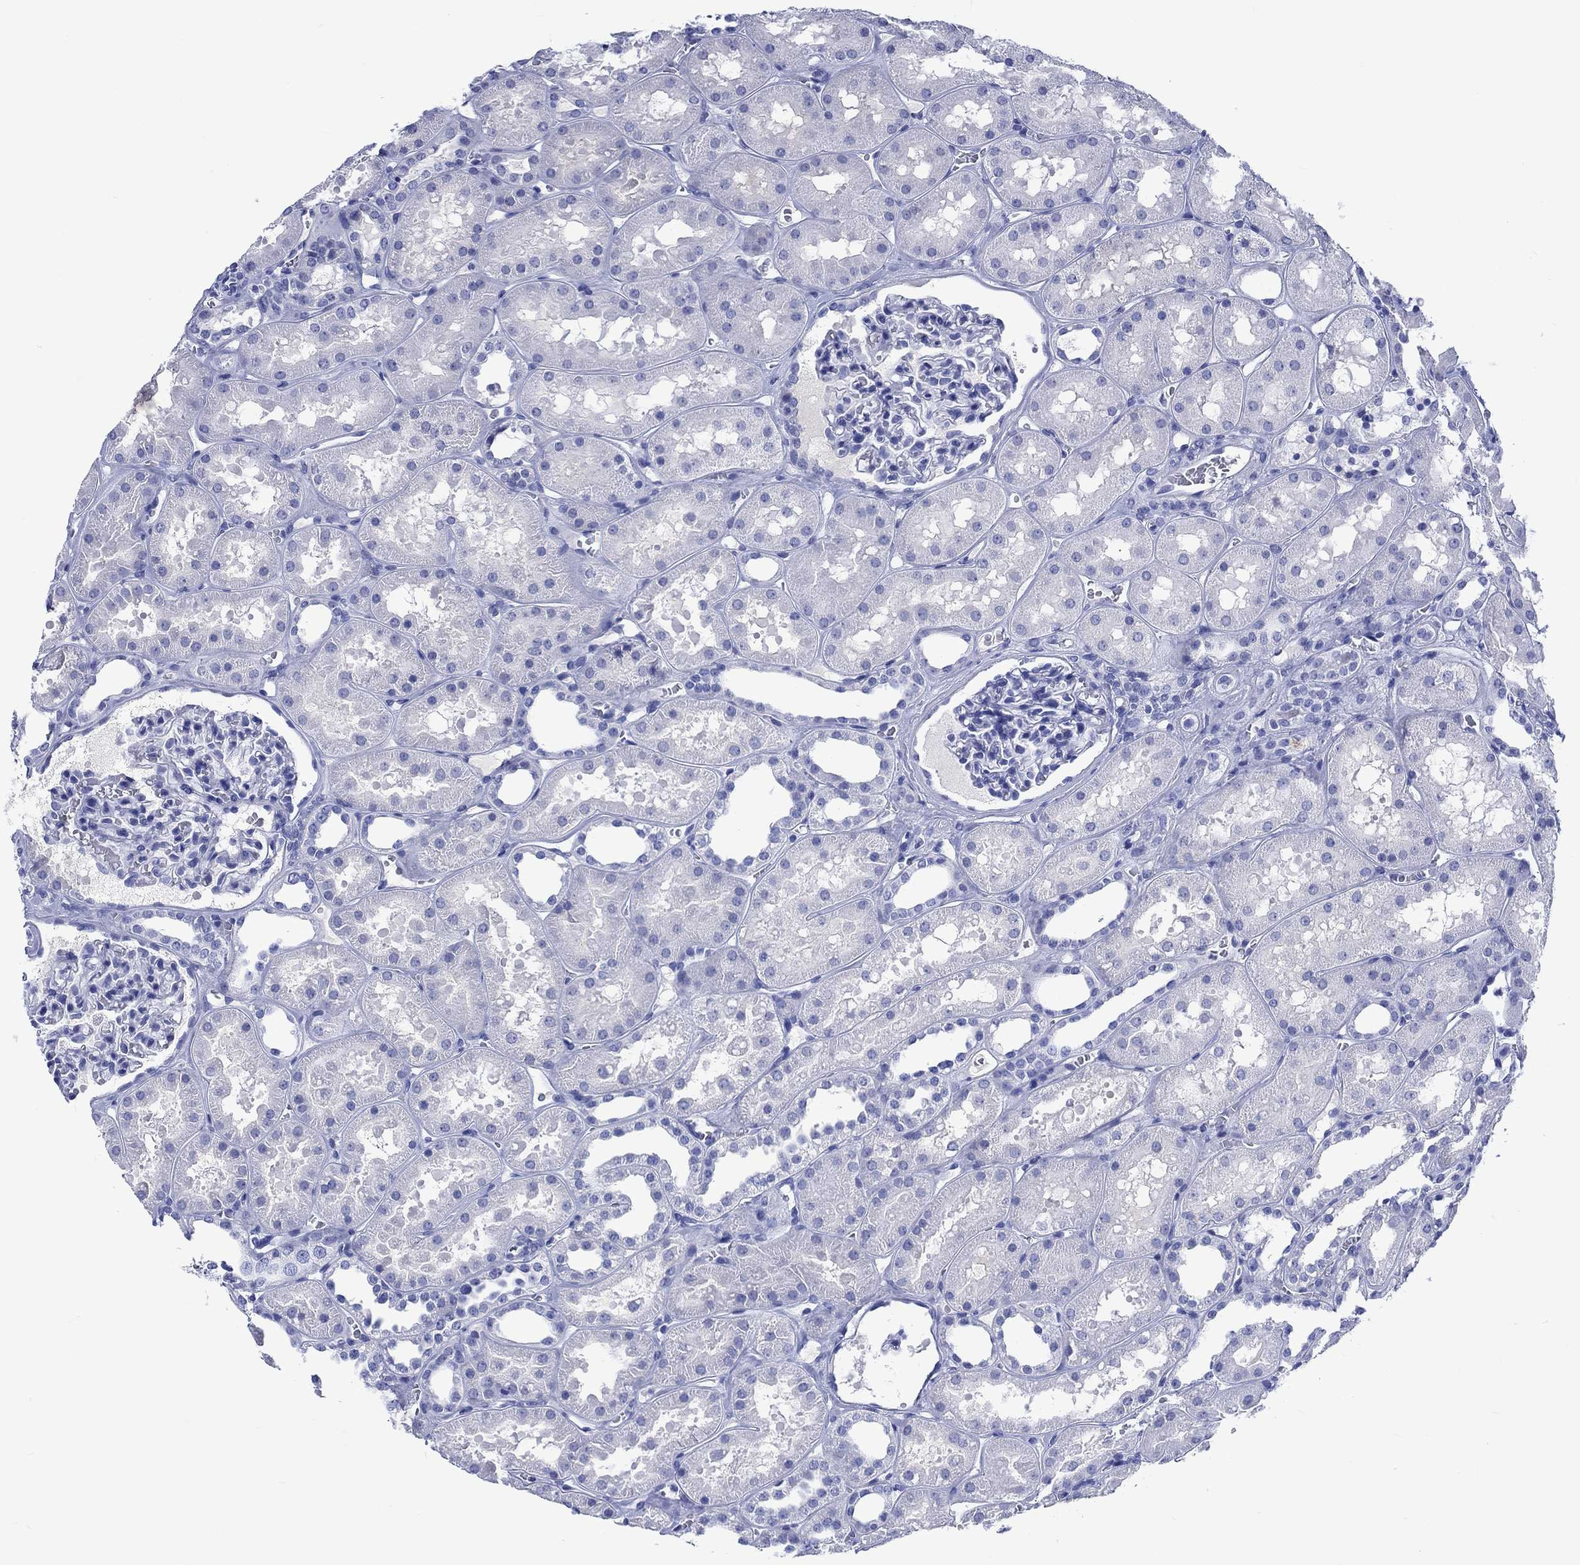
{"staining": {"intensity": "negative", "quantity": "none", "location": "none"}, "tissue": "kidney", "cell_type": "Cells in glomeruli", "image_type": "normal", "snomed": [{"axis": "morphology", "description": "Normal tissue, NOS"}, {"axis": "topography", "description": "Kidney"}], "caption": "The IHC micrograph has no significant positivity in cells in glomeruli of kidney. Brightfield microscopy of immunohistochemistry (IHC) stained with DAB (3,3'-diaminobenzidine) (brown) and hematoxylin (blue), captured at high magnification.", "gene": "CACNG3", "patient": {"sex": "female", "age": 41}}